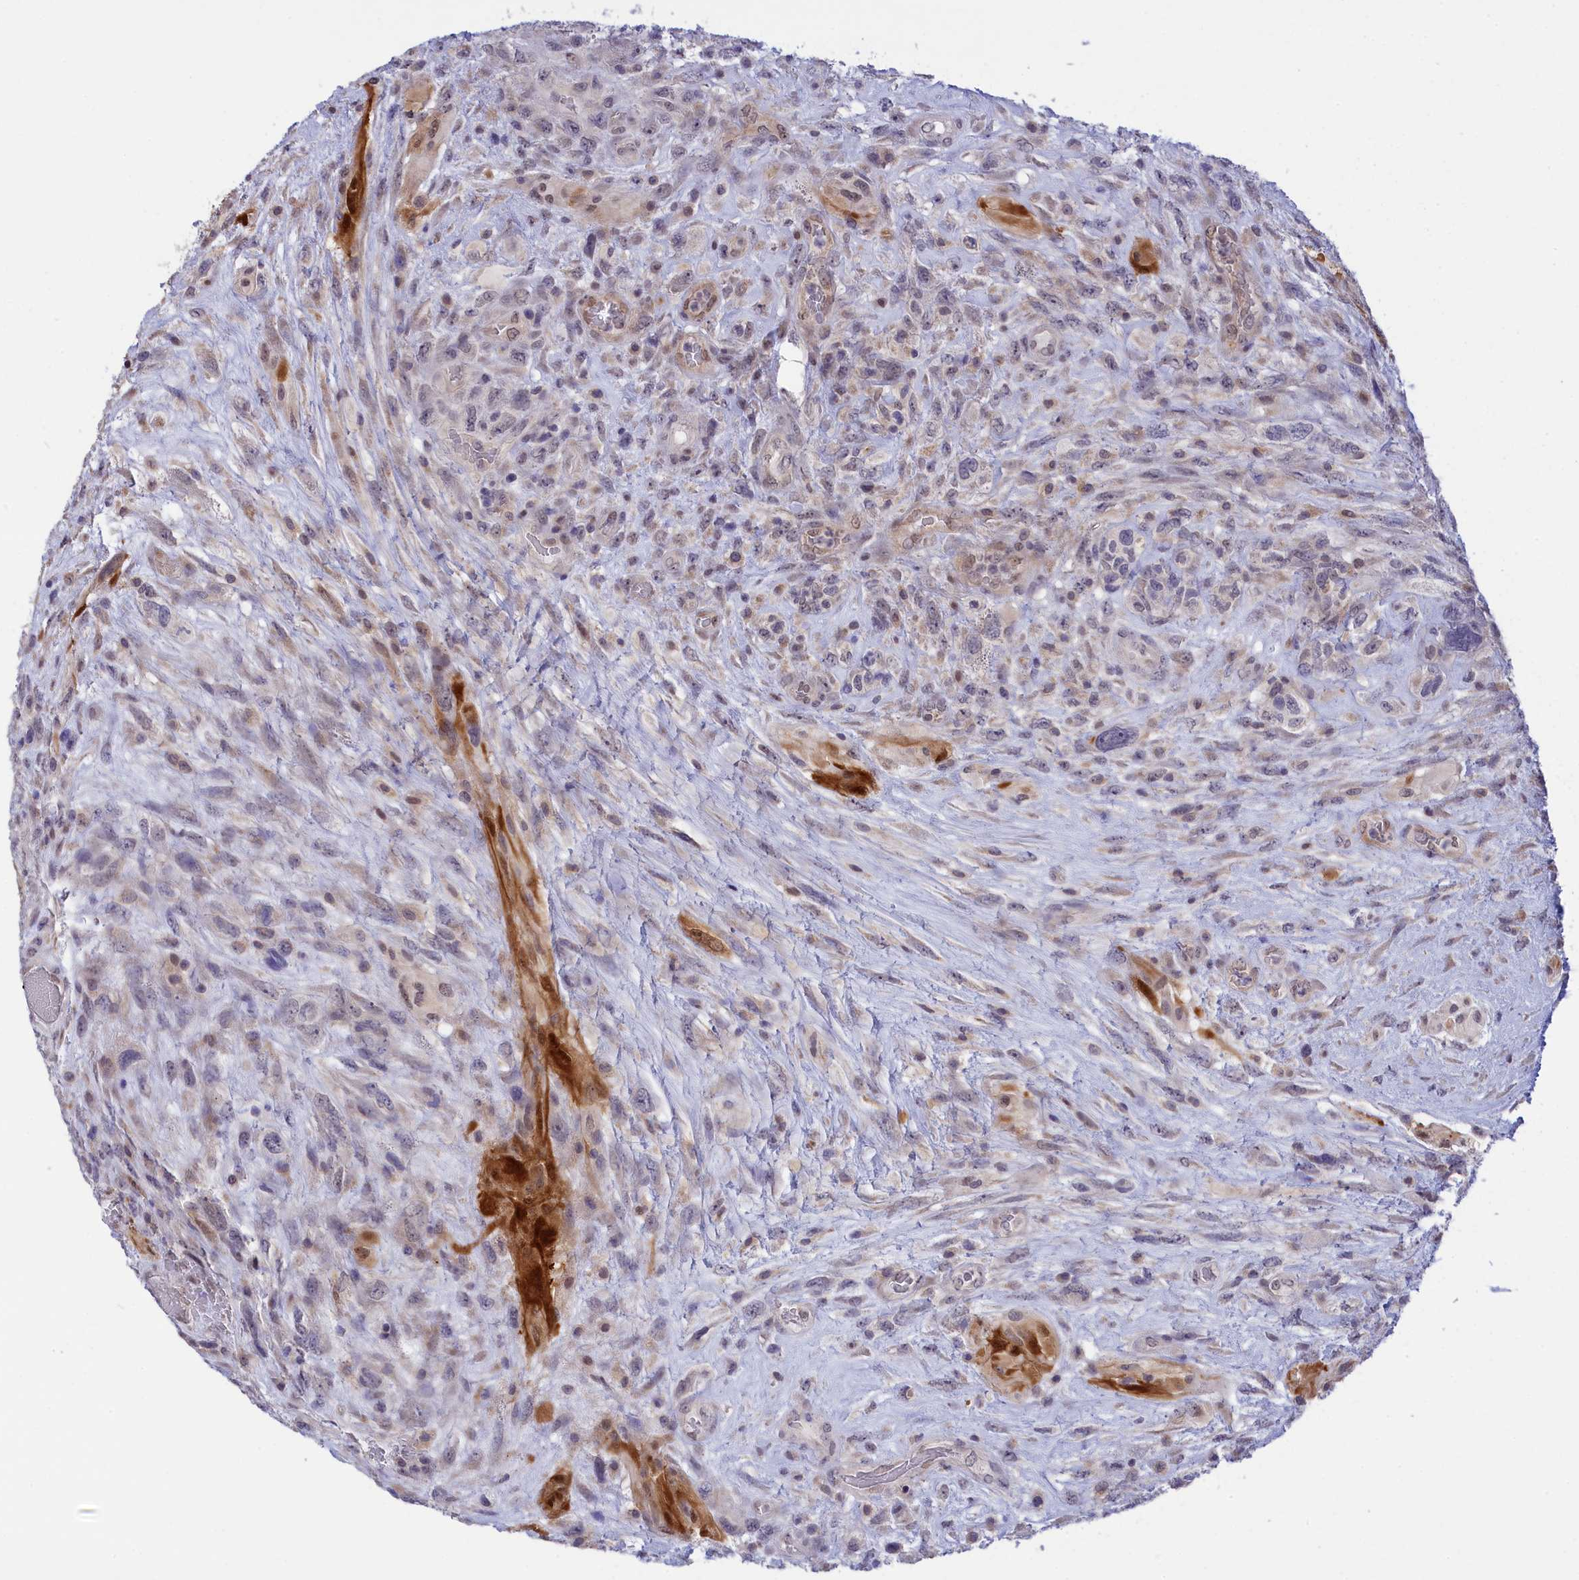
{"staining": {"intensity": "weak", "quantity": "<25%", "location": "nuclear"}, "tissue": "glioma", "cell_type": "Tumor cells", "image_type": "cancer", "snomed": [{"axis": "morphology", "description": "Glioma, malignant, High grade"}, {"axis": "topography", "description": "Brain"}], "caption": "DAB immunohistochemical staining of malignant glioma (high-grade) reveals no significant positivity in tumor cells.", "gene": "KCTD14", "patient": {"sex": "male", "age": 61}}